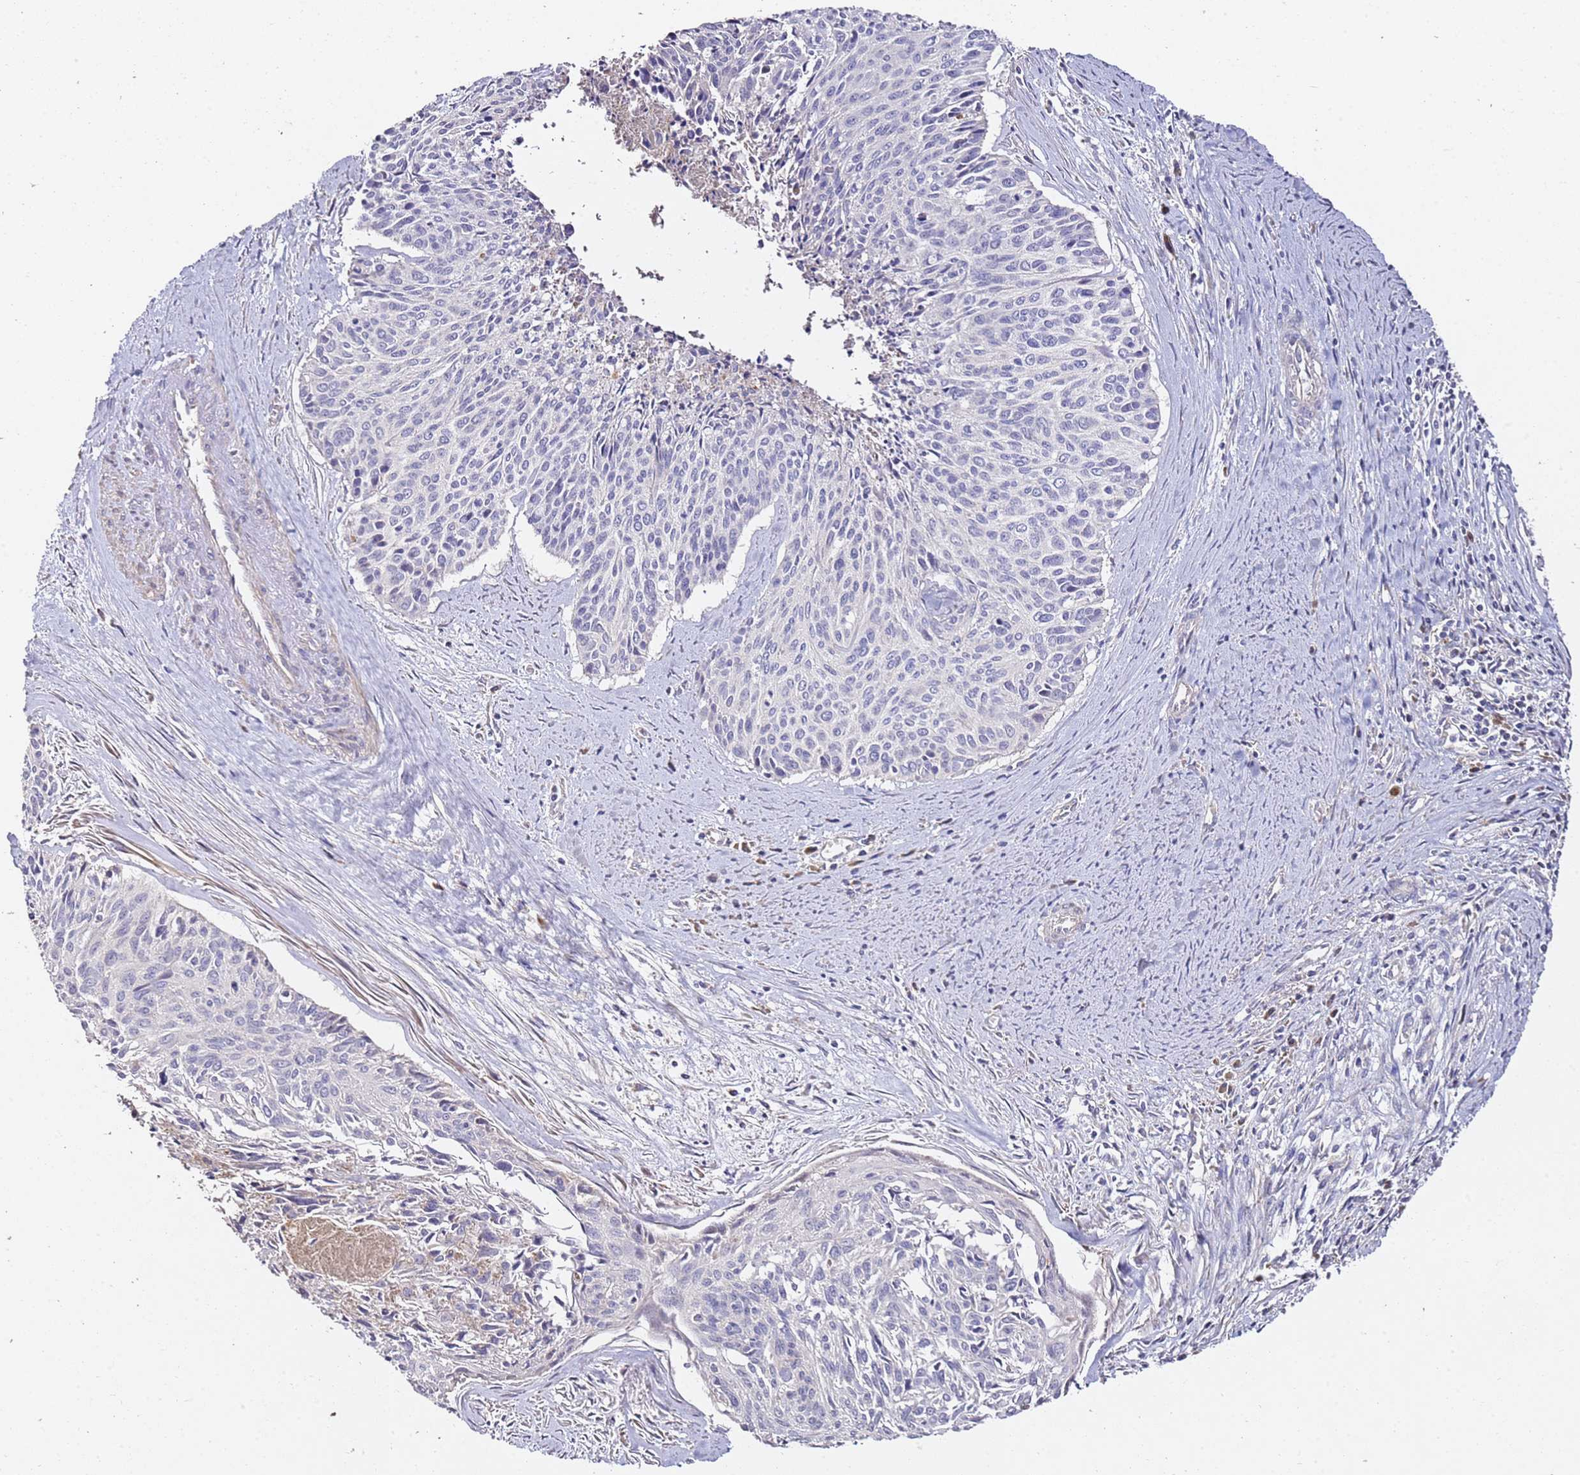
{"staining": {"intensity": "negative", "quantity": "none", "location": "none"}, "tissue": "cervical cancer", "cell_type": "Tumor cells", "image_type": "cancer", "snomed": [{"axis": "morphology", "description": "Squamous cell carcinoma, NOS"}, {"axis": "topography", "description": "Cervix"}], "caption": "This is an immunohistochemistry photomicrograph of human cervical cancer. There is no positivity in tumor cells.", "gene": "OR2B11", "patient": {"sex": "female", "age": 55}}